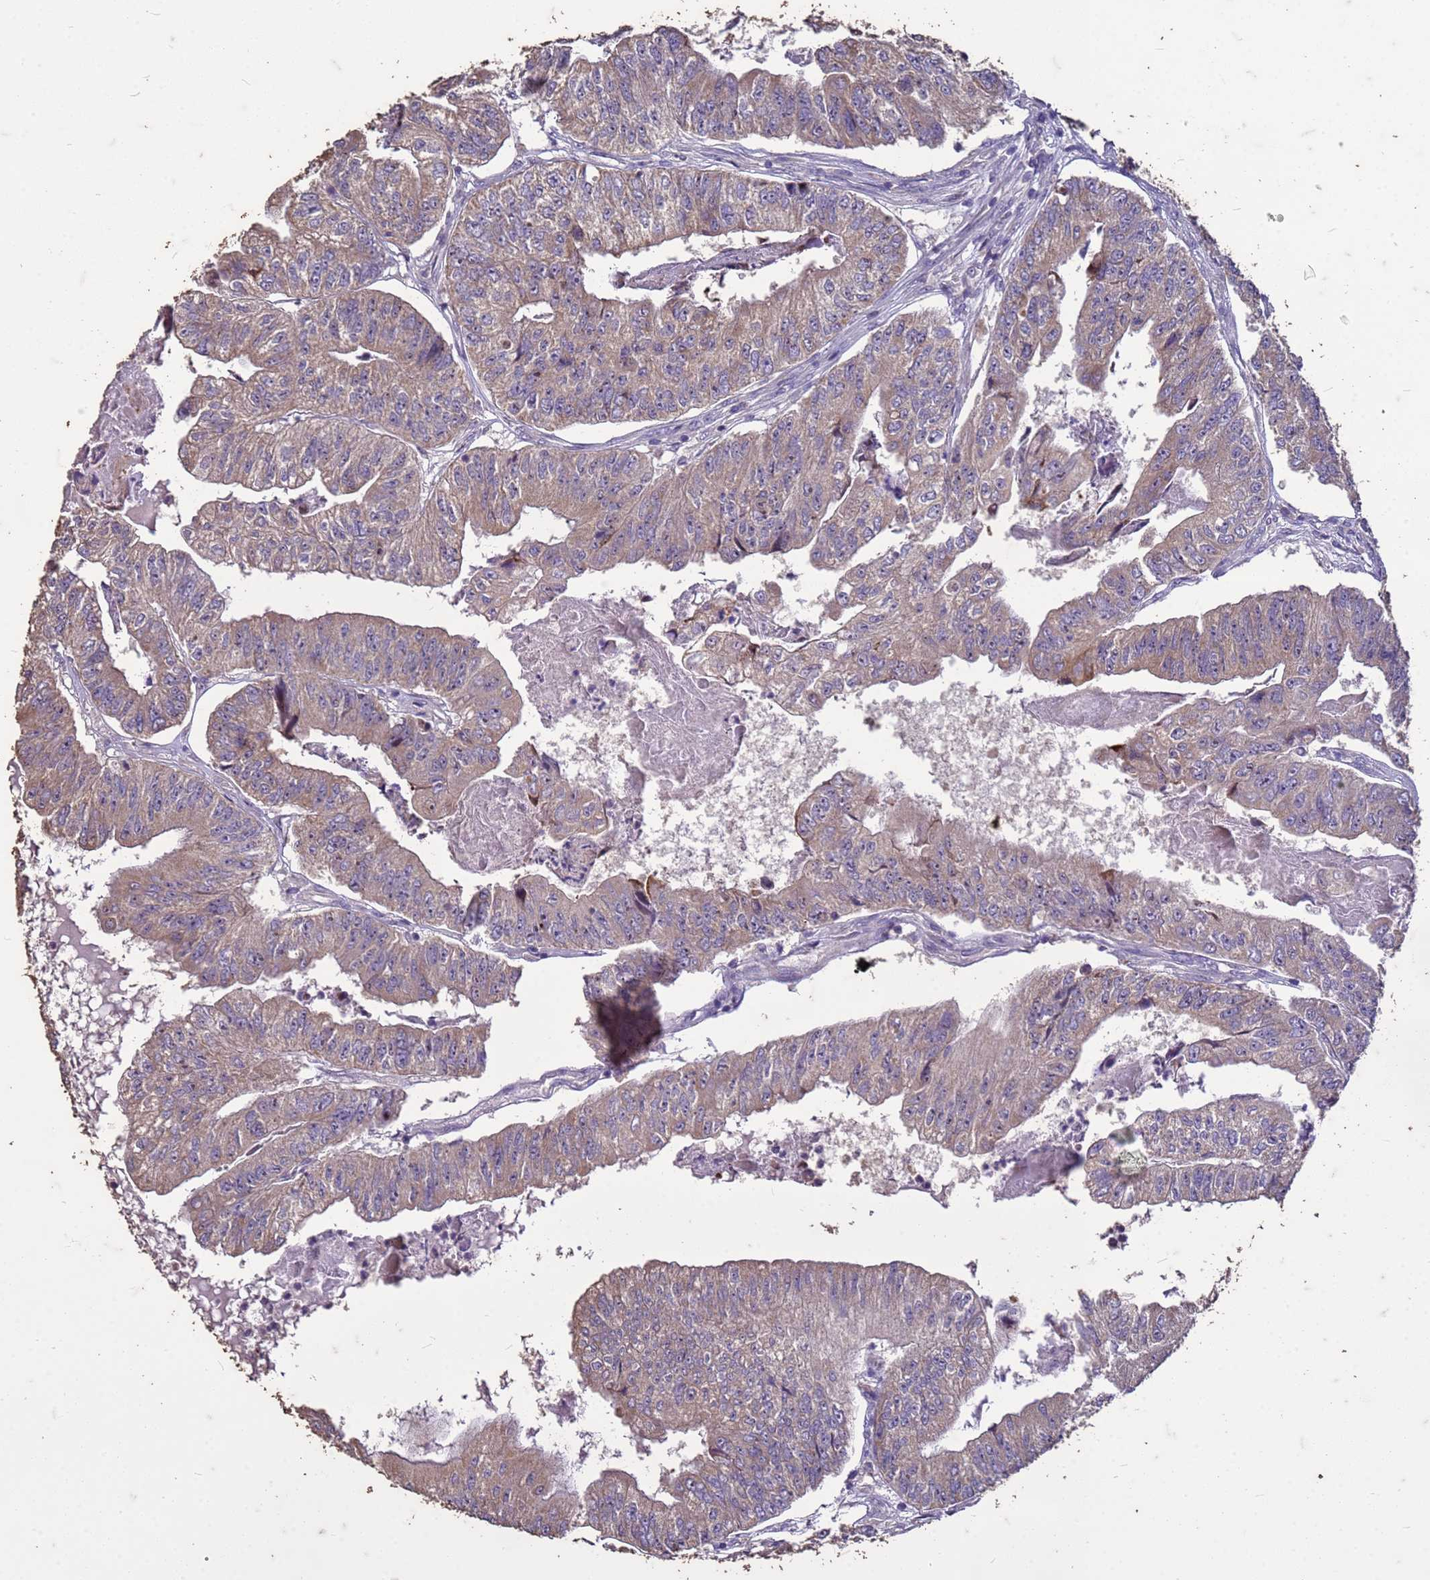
{"staining": {"intensity": "negative", "quantity": "none", "location": "none"}, "tissue": "colorectal cancer", "cell_type": "Tumor cells", "image_type": "cancer", "snomed": [{"axis": "morphology", "description": "Adenocarcinoma, NOS"}, {"axis": "topography", "description": "Colon"}], "caption": "Micrograph shows no significant protein positivity in tumor cells of colorectal cancer (adenocarcinoma).", "gene": "FAM184B", "patient": {"sex": "female", "age": 67}}